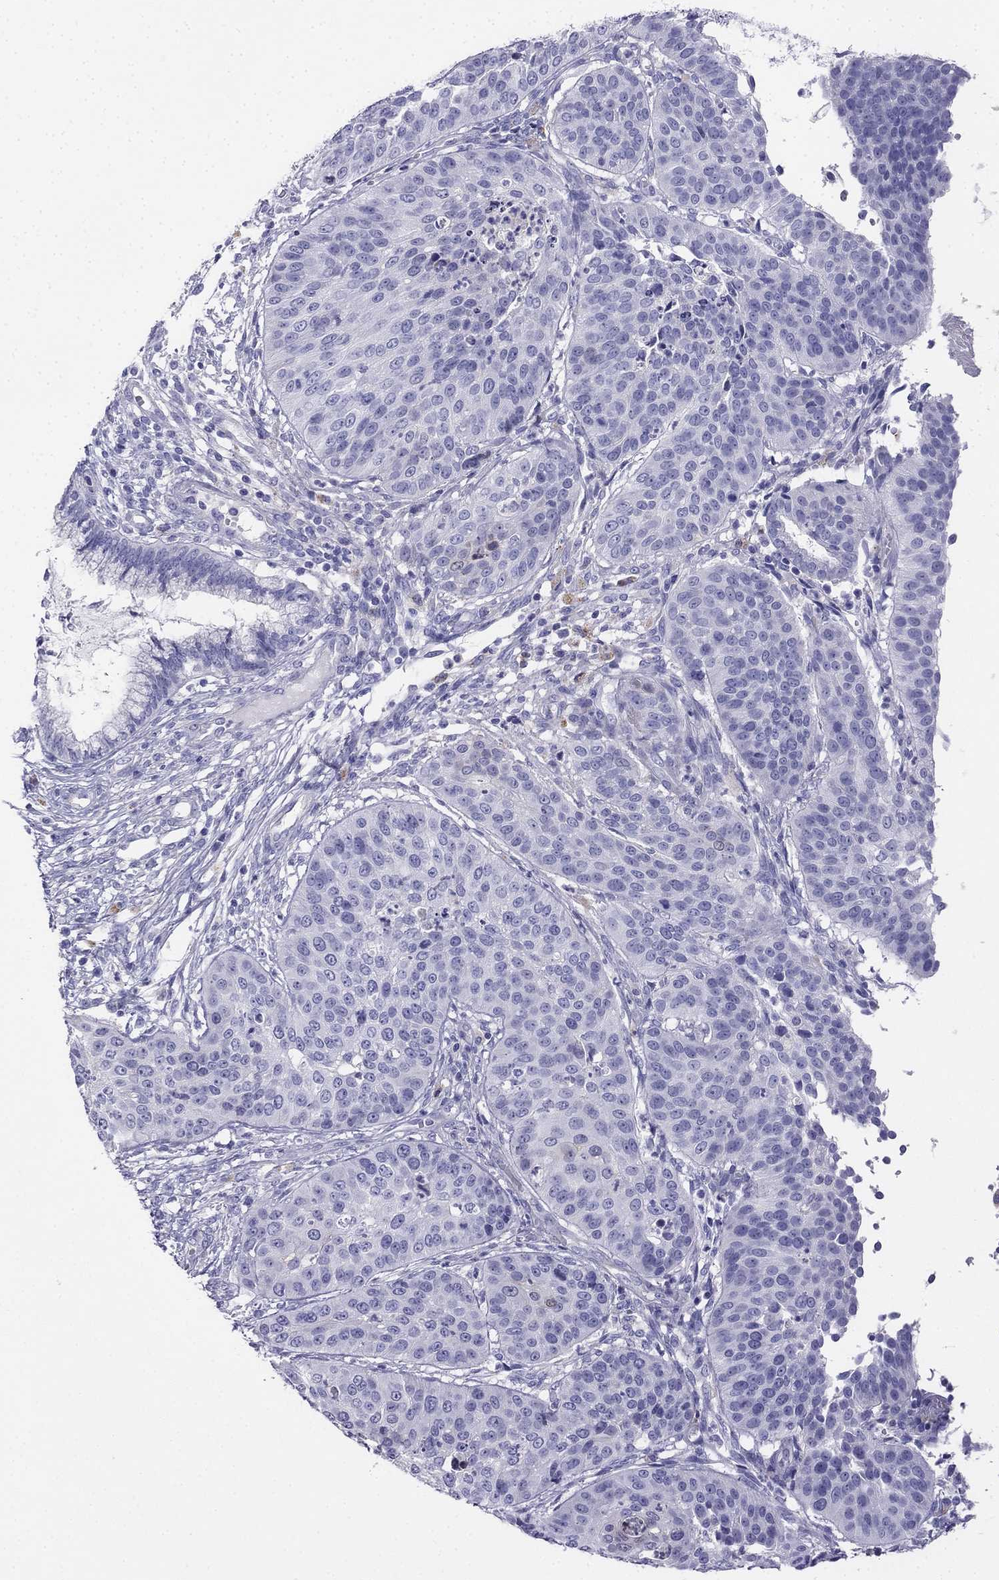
{"staining": {"intensity": "negative", "quantity": "none", "location": "none"}, "tissue": "cervical cancer", "cell_type": "Tumor cells", "image_type": "cancer", "snomed": [{"axis": "morphology", "description": "Normal tissue, NOS"}, {"axis": "morphology", "description": "Squamous cell carcinoma, NOS"}, {"axis": "topography", "description": "Cervix"}], "caption": "An image of human squamous cell carcinoma (cervical) is negative for staining in tumor cells.", "gene": "ALOXE3", "patient": {"sex": "female", "age": 39}}